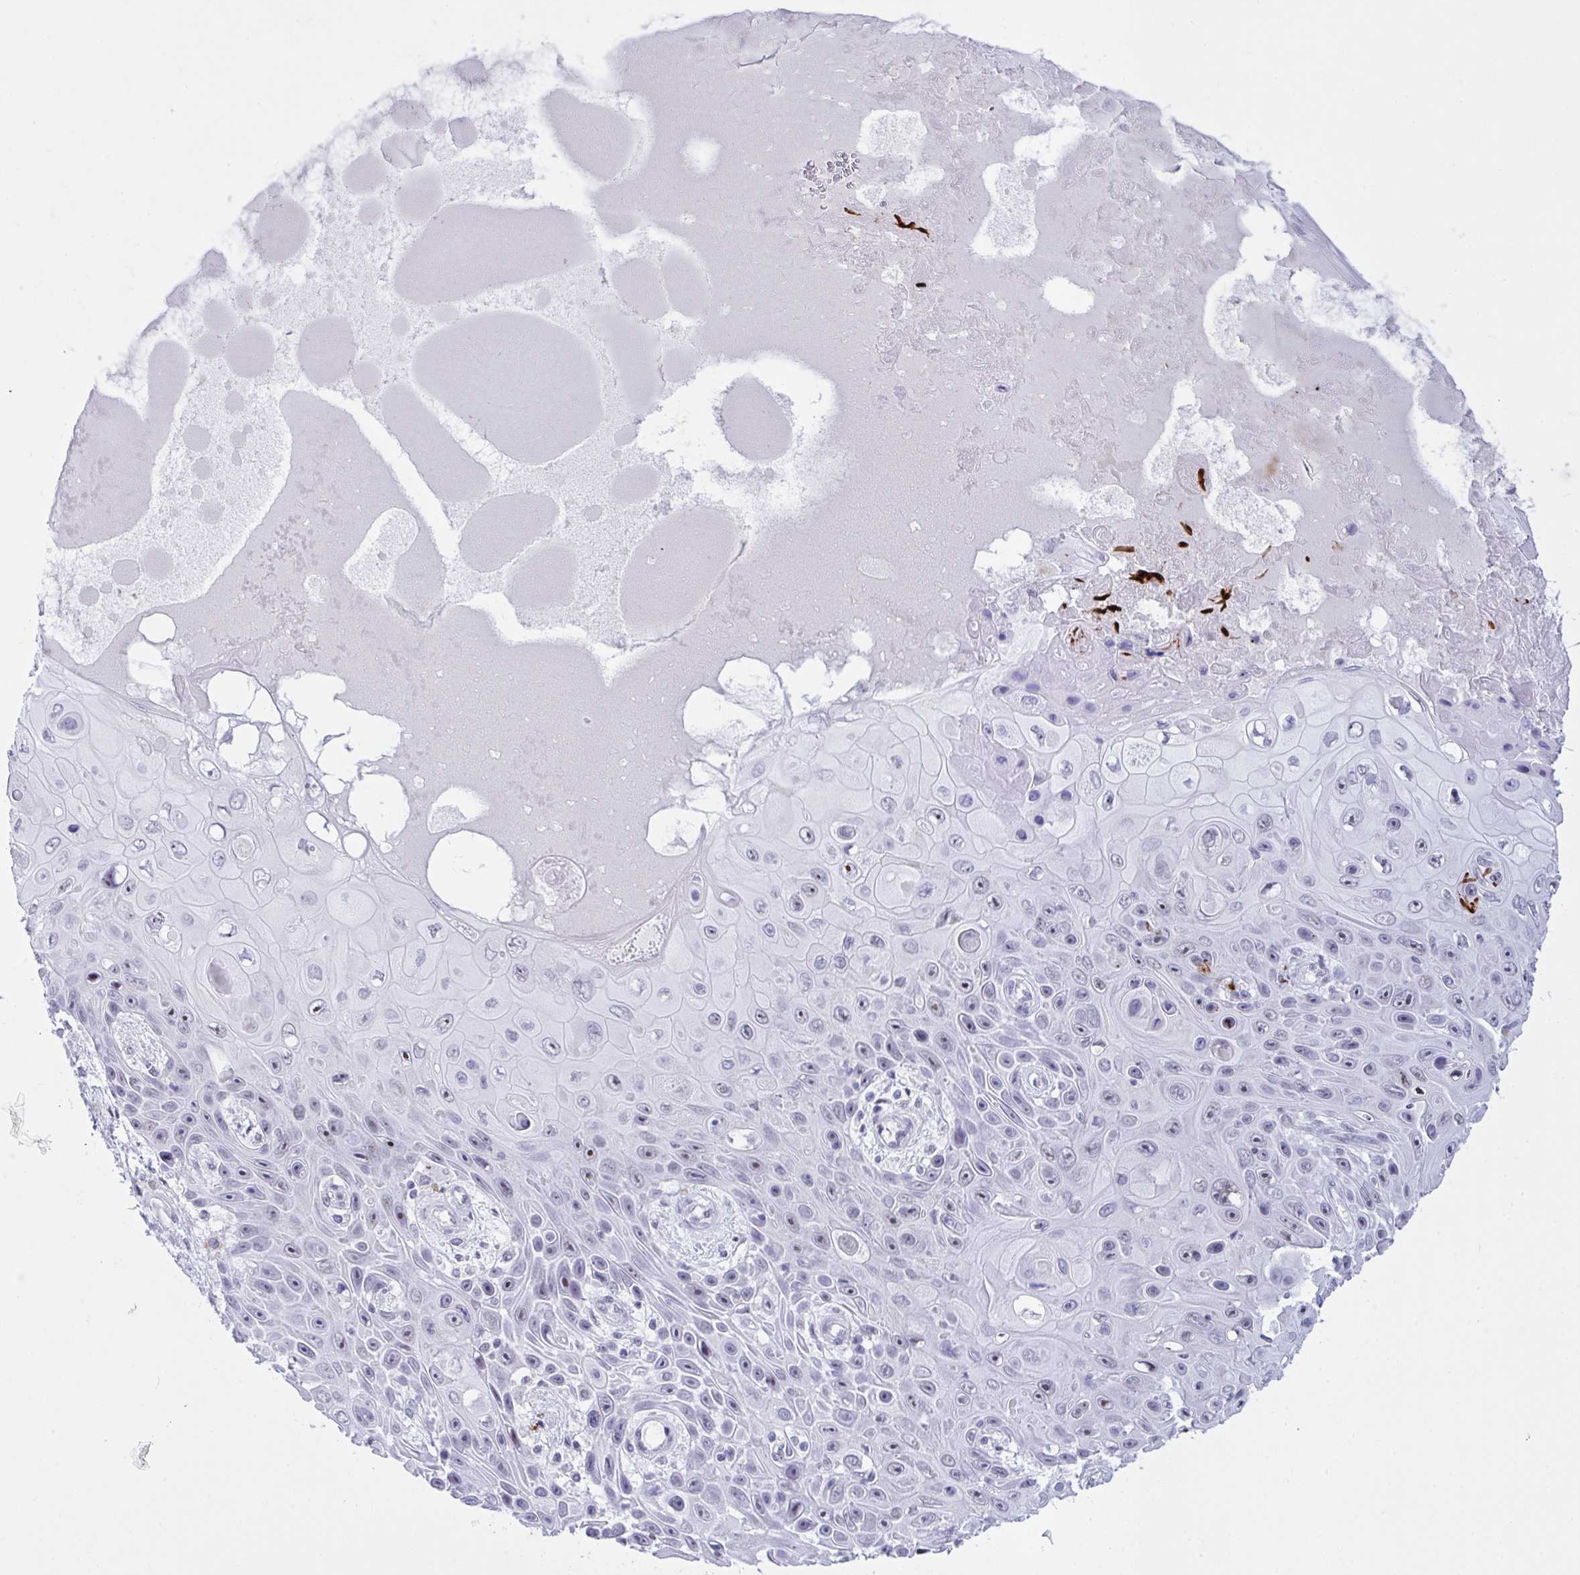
{"staining": {"intensity": "negative", "quantity": "none", "location": "none"}, "tissue": "skin cancer", "cell_type": "Tumor cells", "image_type": "cancer", "snomed": [{"axis": "morphology", "description": "Squamous cell carcinoma, NOS"}, {"axis": "topography", "description": "Skin"}], "caption": "Immunohistochemistry micrograph of neoplastic tissue: human skin squamous cell carcinoma stained with DAB (3,3'-diaminobenzidine) reveals no significant protein staining in tumor cells. The staining was performed using DAB (3,3'-diaminobenzidine) to visualize the protein expression in brown, while the nuclei were stained in blue with hematoxylin (Magnification: 20x).", "gene": "ELN", "patient": {"sex": "male", "age": 82}}